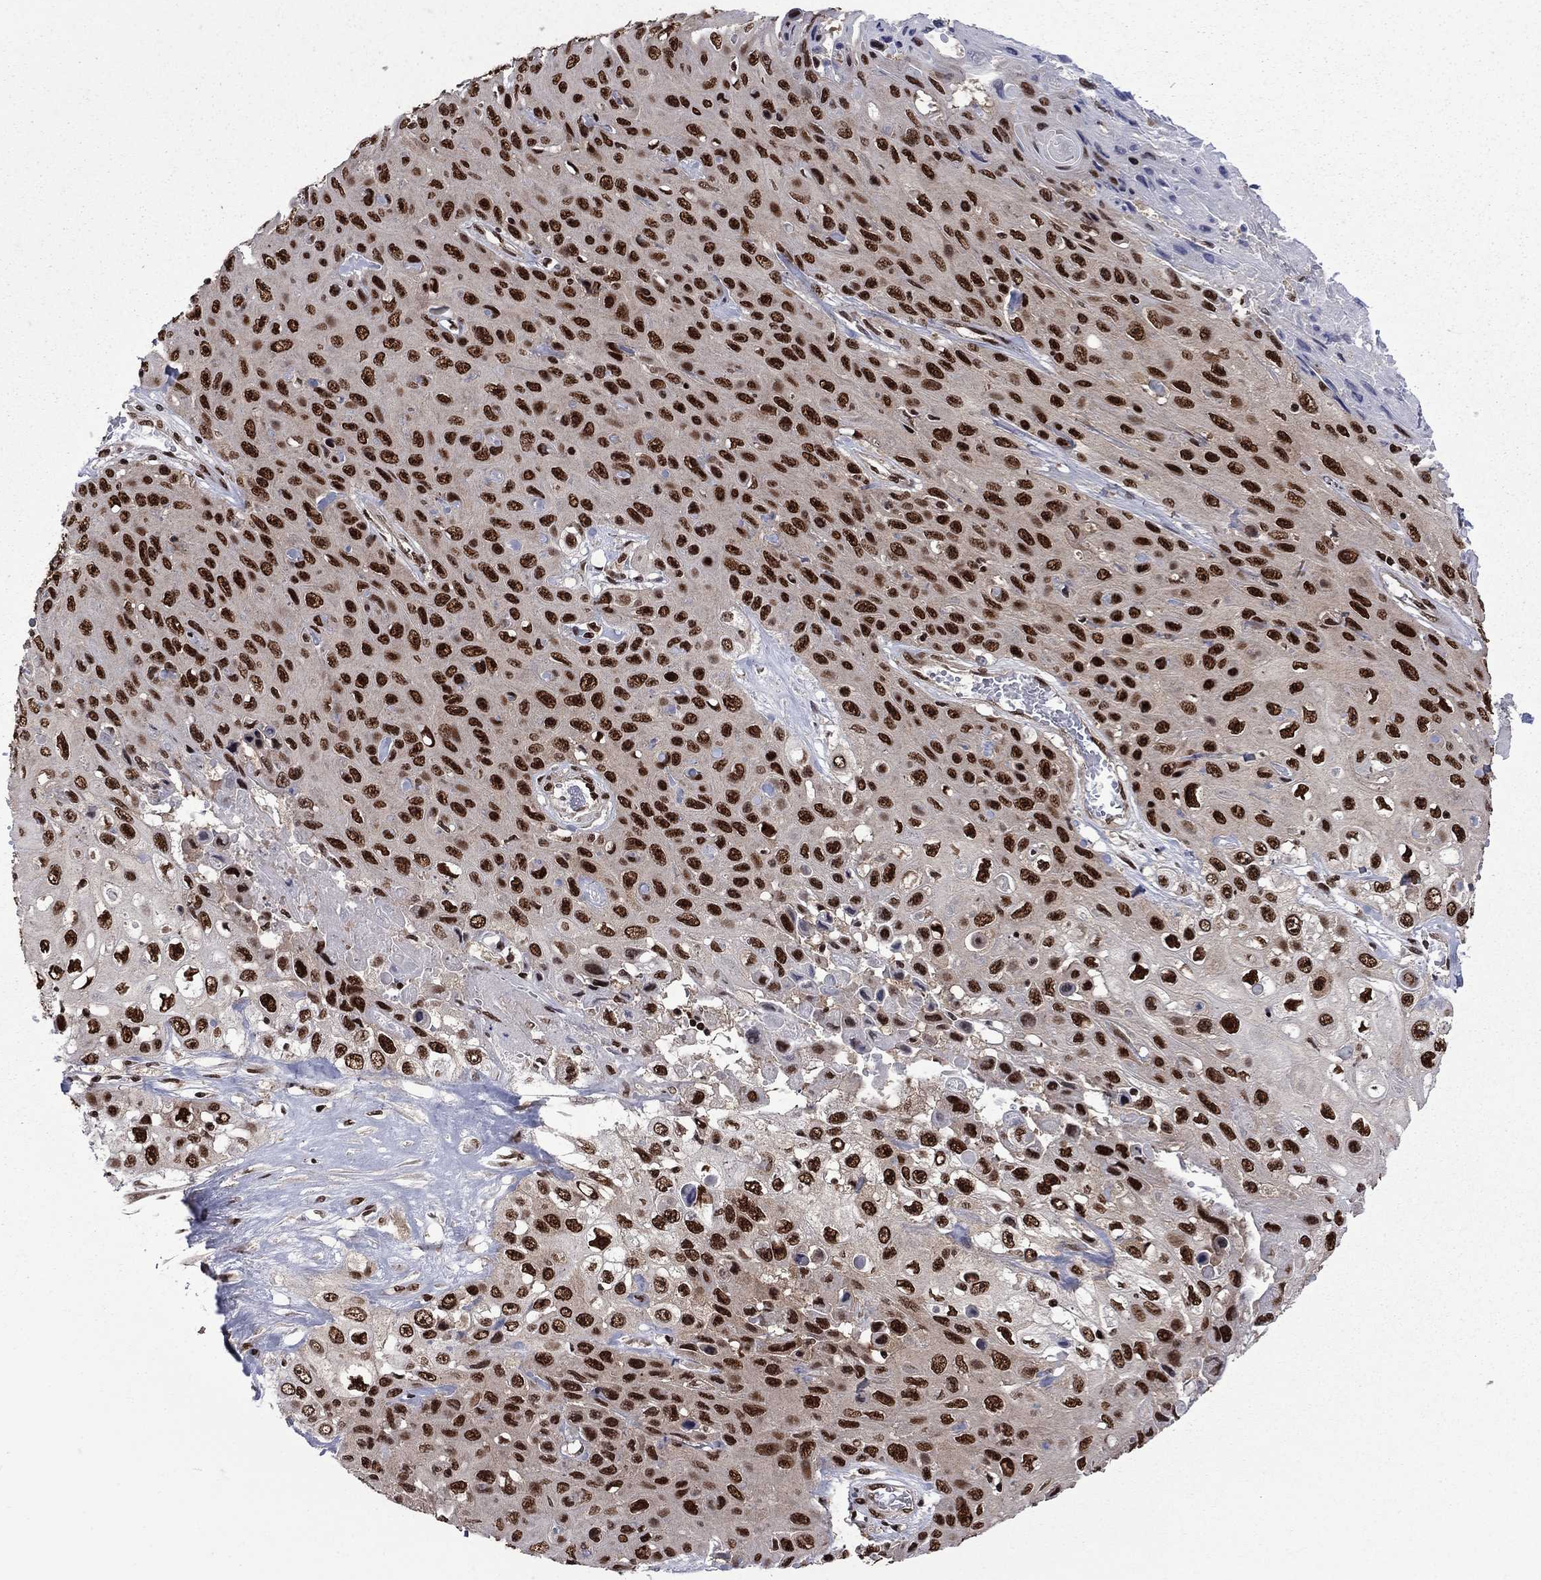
{"staining": {"intensity": "strong", "quantity": ">75%", "location": "nuclear"}, "tissue": "skin cancer", "cell_type": "Tumor cells", "image_type": "cancer", "snomed": [{"axis": "morphology", "description": "Squamous cell carcinoma, NOS"}, {"axis": "topography", "description": "Skin"}], "caption": "Brown immunohistochemical staining in skin squamous cell carcinoma displays strong nuclear expression in about >75% of tumor cells. The protein of interest is shown in brown color, while the nuclei are stained blue.", "gene": "MED25", "patient": {"sex": "male", "age": 82}}